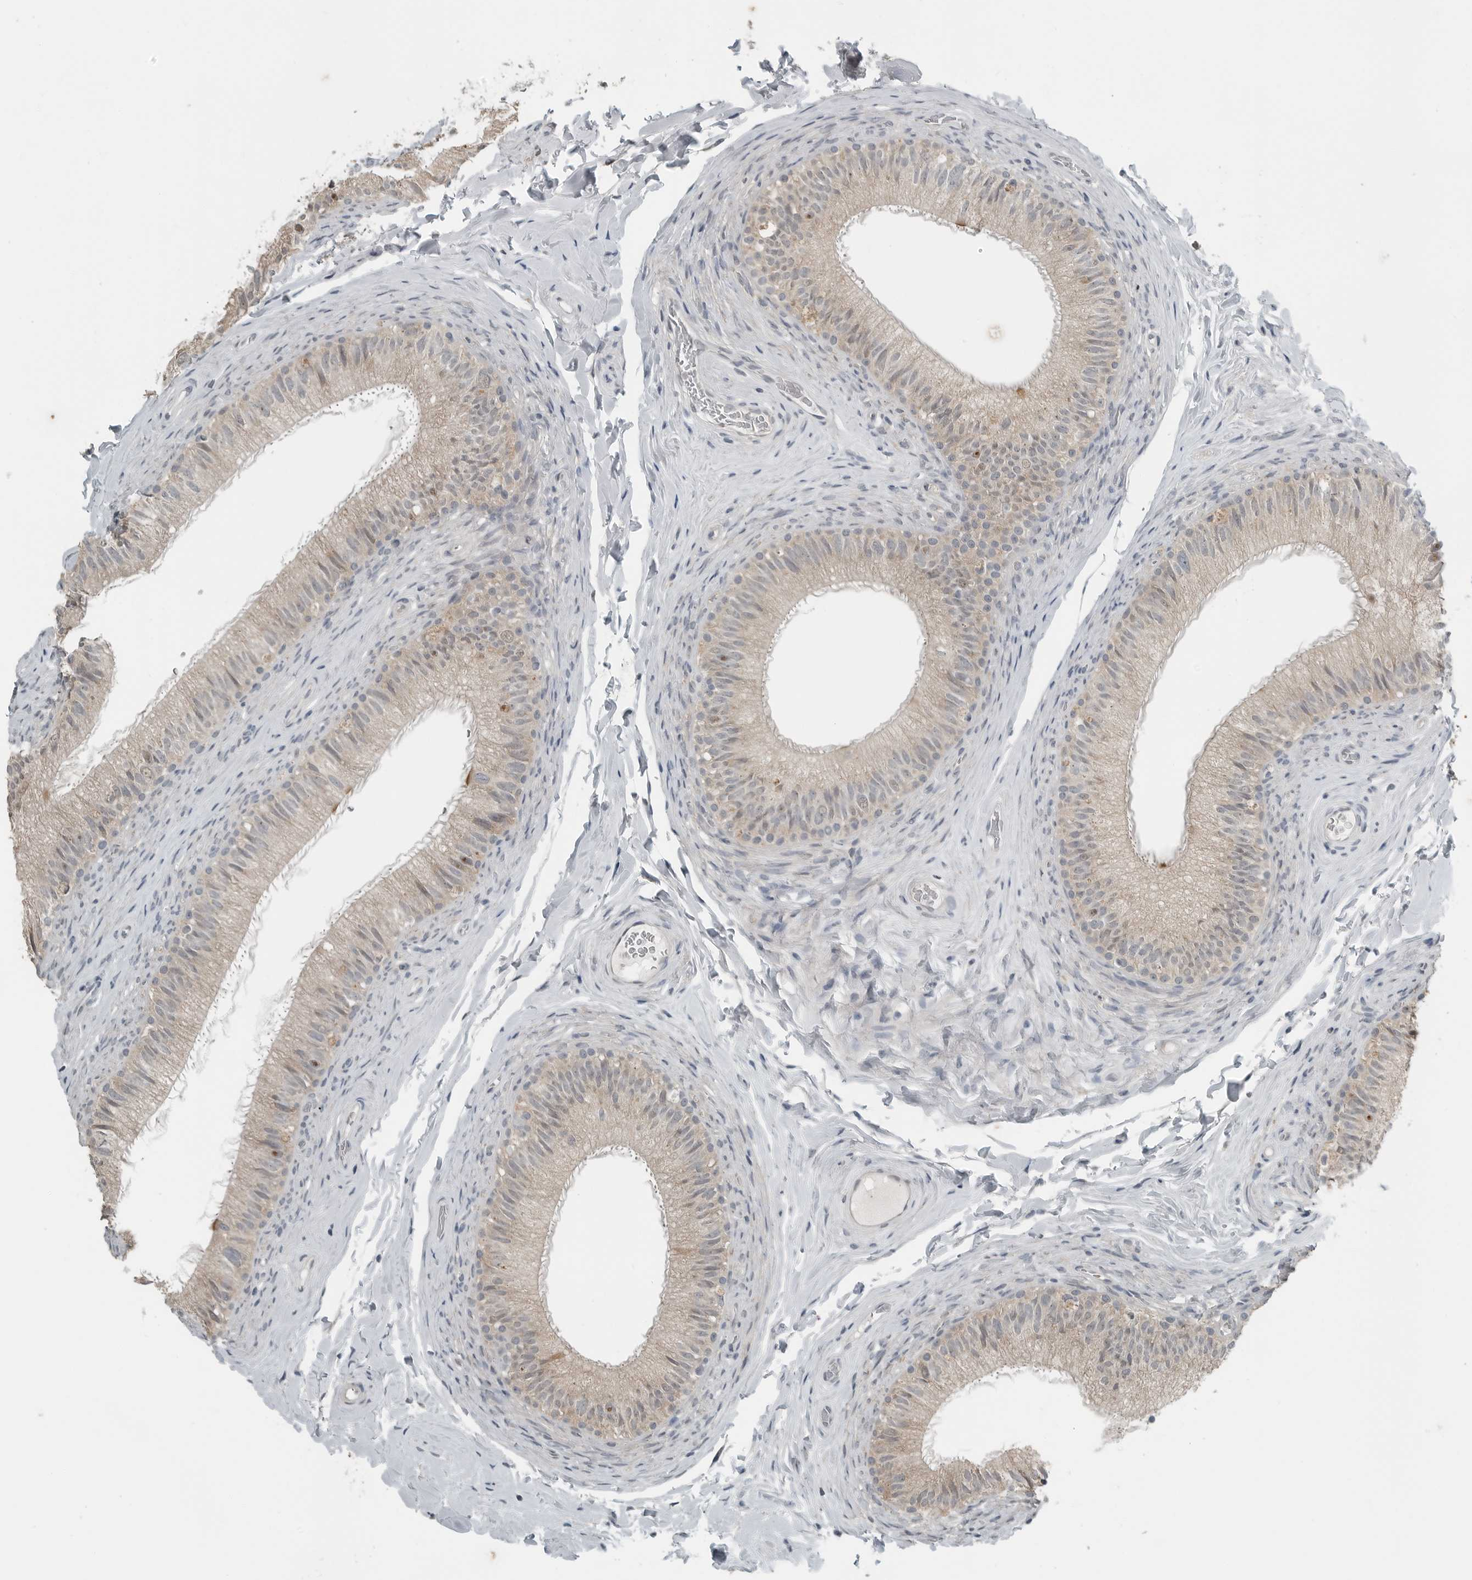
{"staining": {"intensity": "weak", "quantity": ">75%", "location": "cytoplasmic/membranous,nuclear"}, "tissue": "epididymis", "cell_type": "Glandular cells", "image_type": "normal", "snomed": [{"axis": "morphology", "description": "Normal tissue, NOS"}, {"axis": "topography", "description": "Epididymis"}], "caption": "Glandular cells exhibit low levels of weak cytoplasmic/membranous,nuclear staining in approximately >75% of cells in unremarkable epididymis. (IHC, brightfield microscopy, high magnification).", "gene": "ENSG00000286112", "patient": {"sex": "male", "age": 49}}